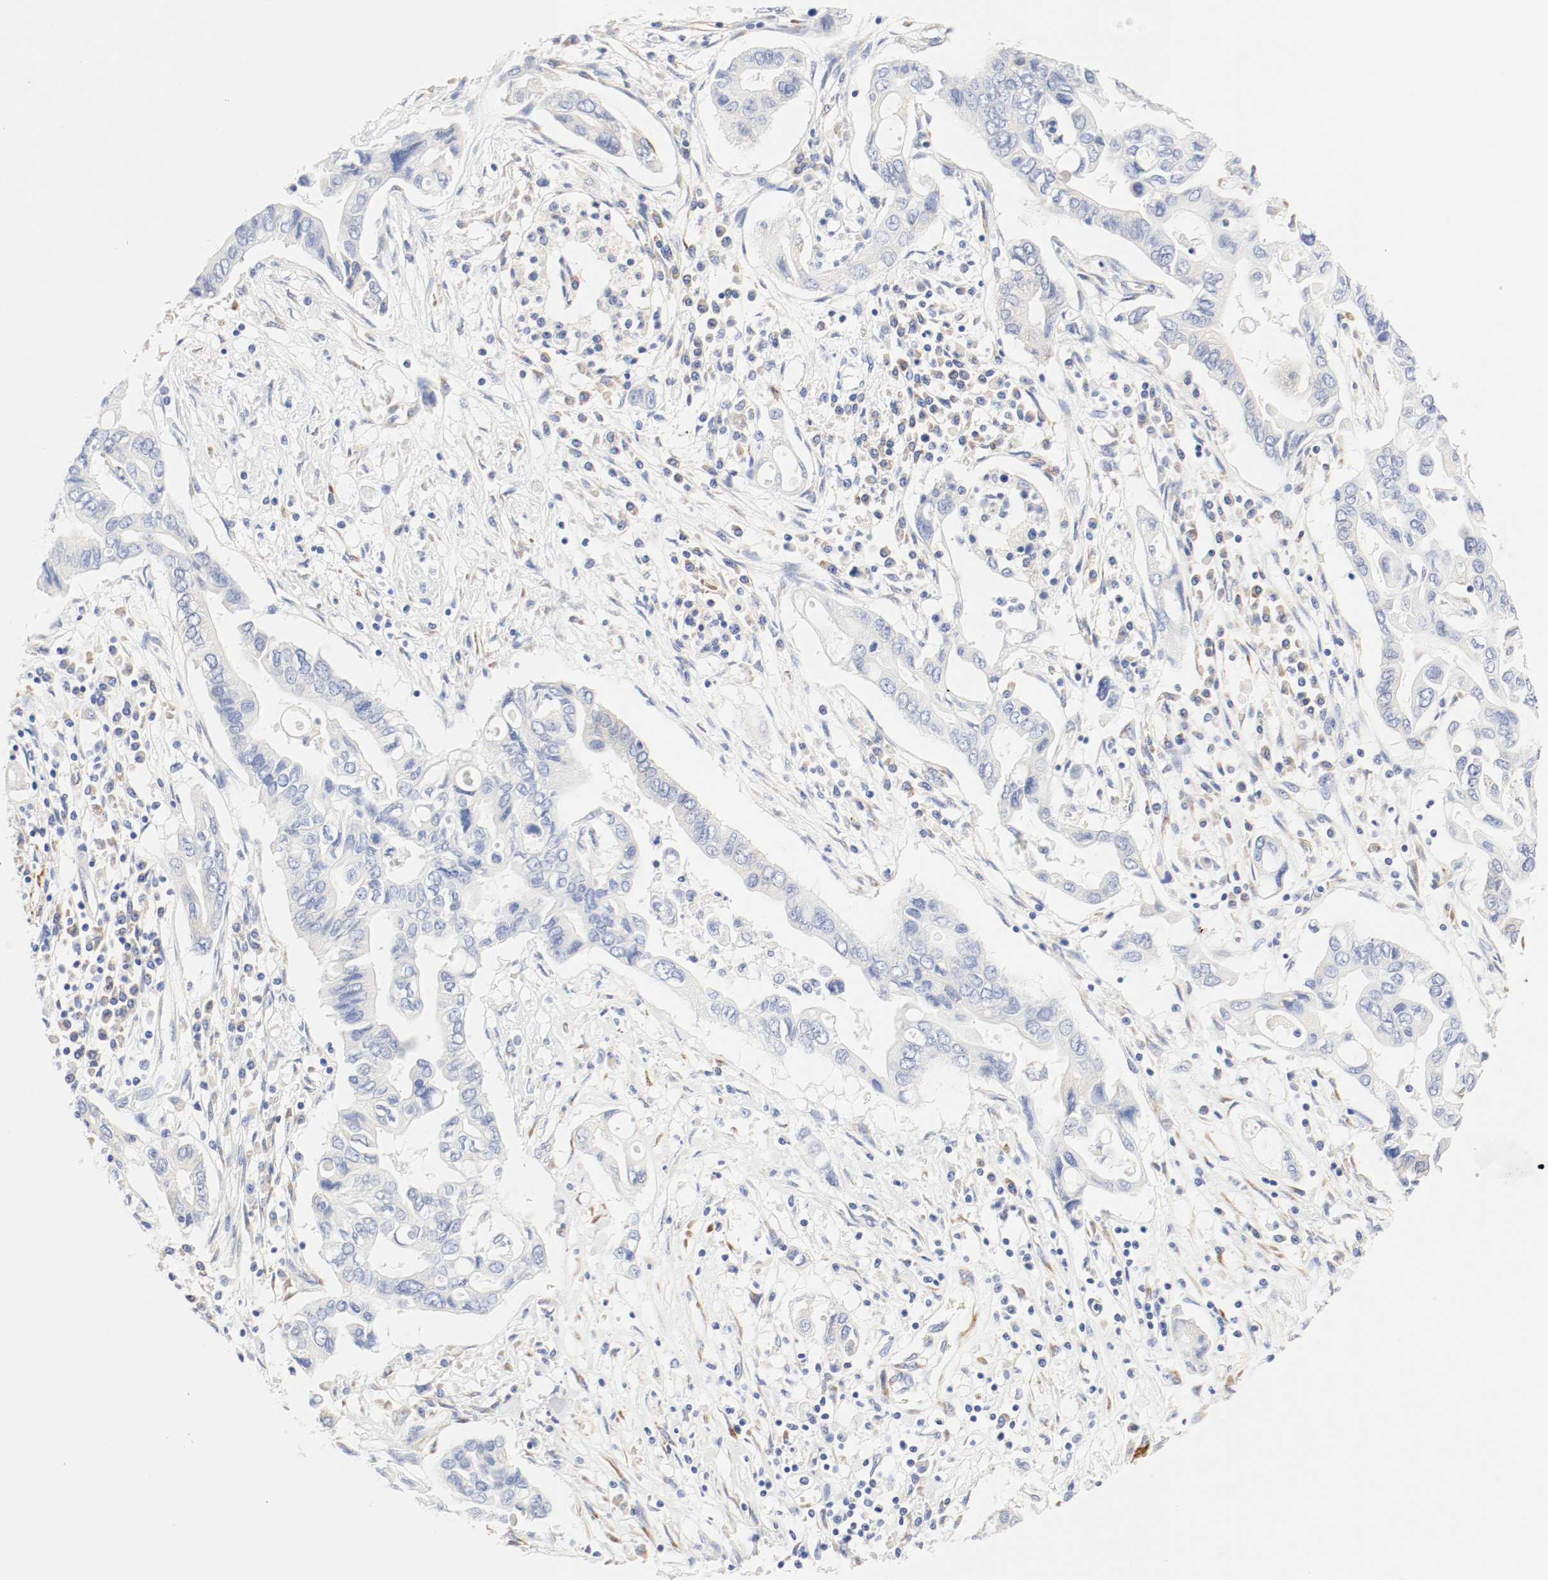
{"staining": {"intensity": "negative", "quantity": "none", "location": "none"}, "tissue": "pancreatic cancer", "cell_type": "Tumor cells", "image_type": "cancer", "snomed": [{"axis": "morphology", "description": "Adenocarcinoma, NOS"}, {"axis": "topography", "description": "Pancreas"}], "caption": "Protein analysis of pancreatic cancer demonstrates no significant staining in tumor cells.", "gene": "GIT1", "patient": {"sex": "female", "age": 57}}